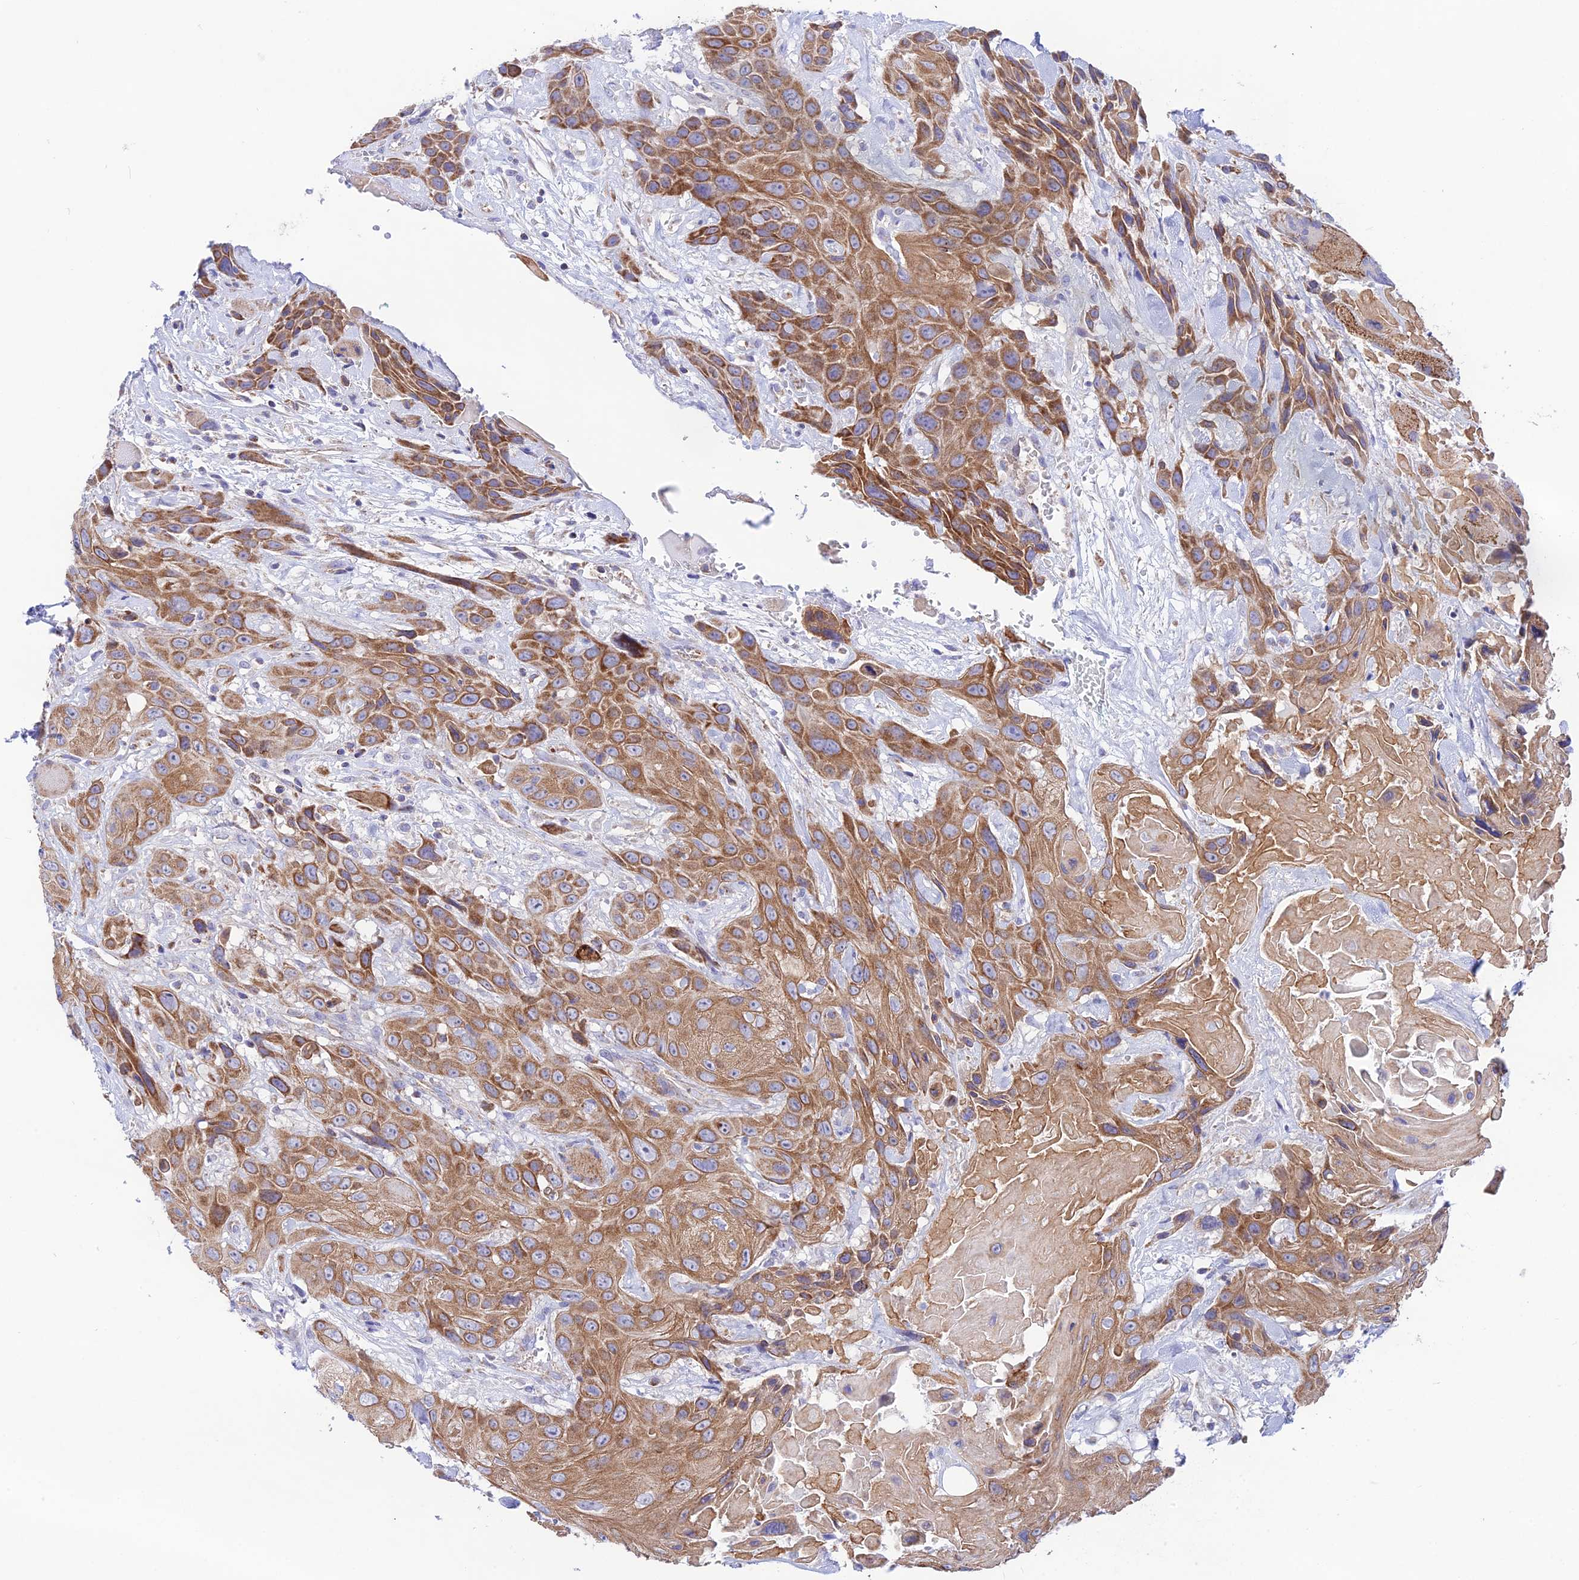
{"staining": {"intensity": "moderate", "quantity": ">75%", "location": "cytoplasmic/membranous"}, "tissue": "head and neck cancer", "cell_type": "Tumor cells", "image_type": "cancer", "snomed": [{"axis": "morphology", "description": "Squamous cell carcinoma, NOS"}, {"axis": "topography", "description": "Head-Neck"}], "caption": "Immunohistochemistry micrograph of head and neck cancer stained for a protein (brown), which demonstrates medium levels of moderate cytoplasmic/membranous staining in approximately >75% of tumor cells.", "gene": "HSDL2", "patient": {"sex": "male", "age": 81}}